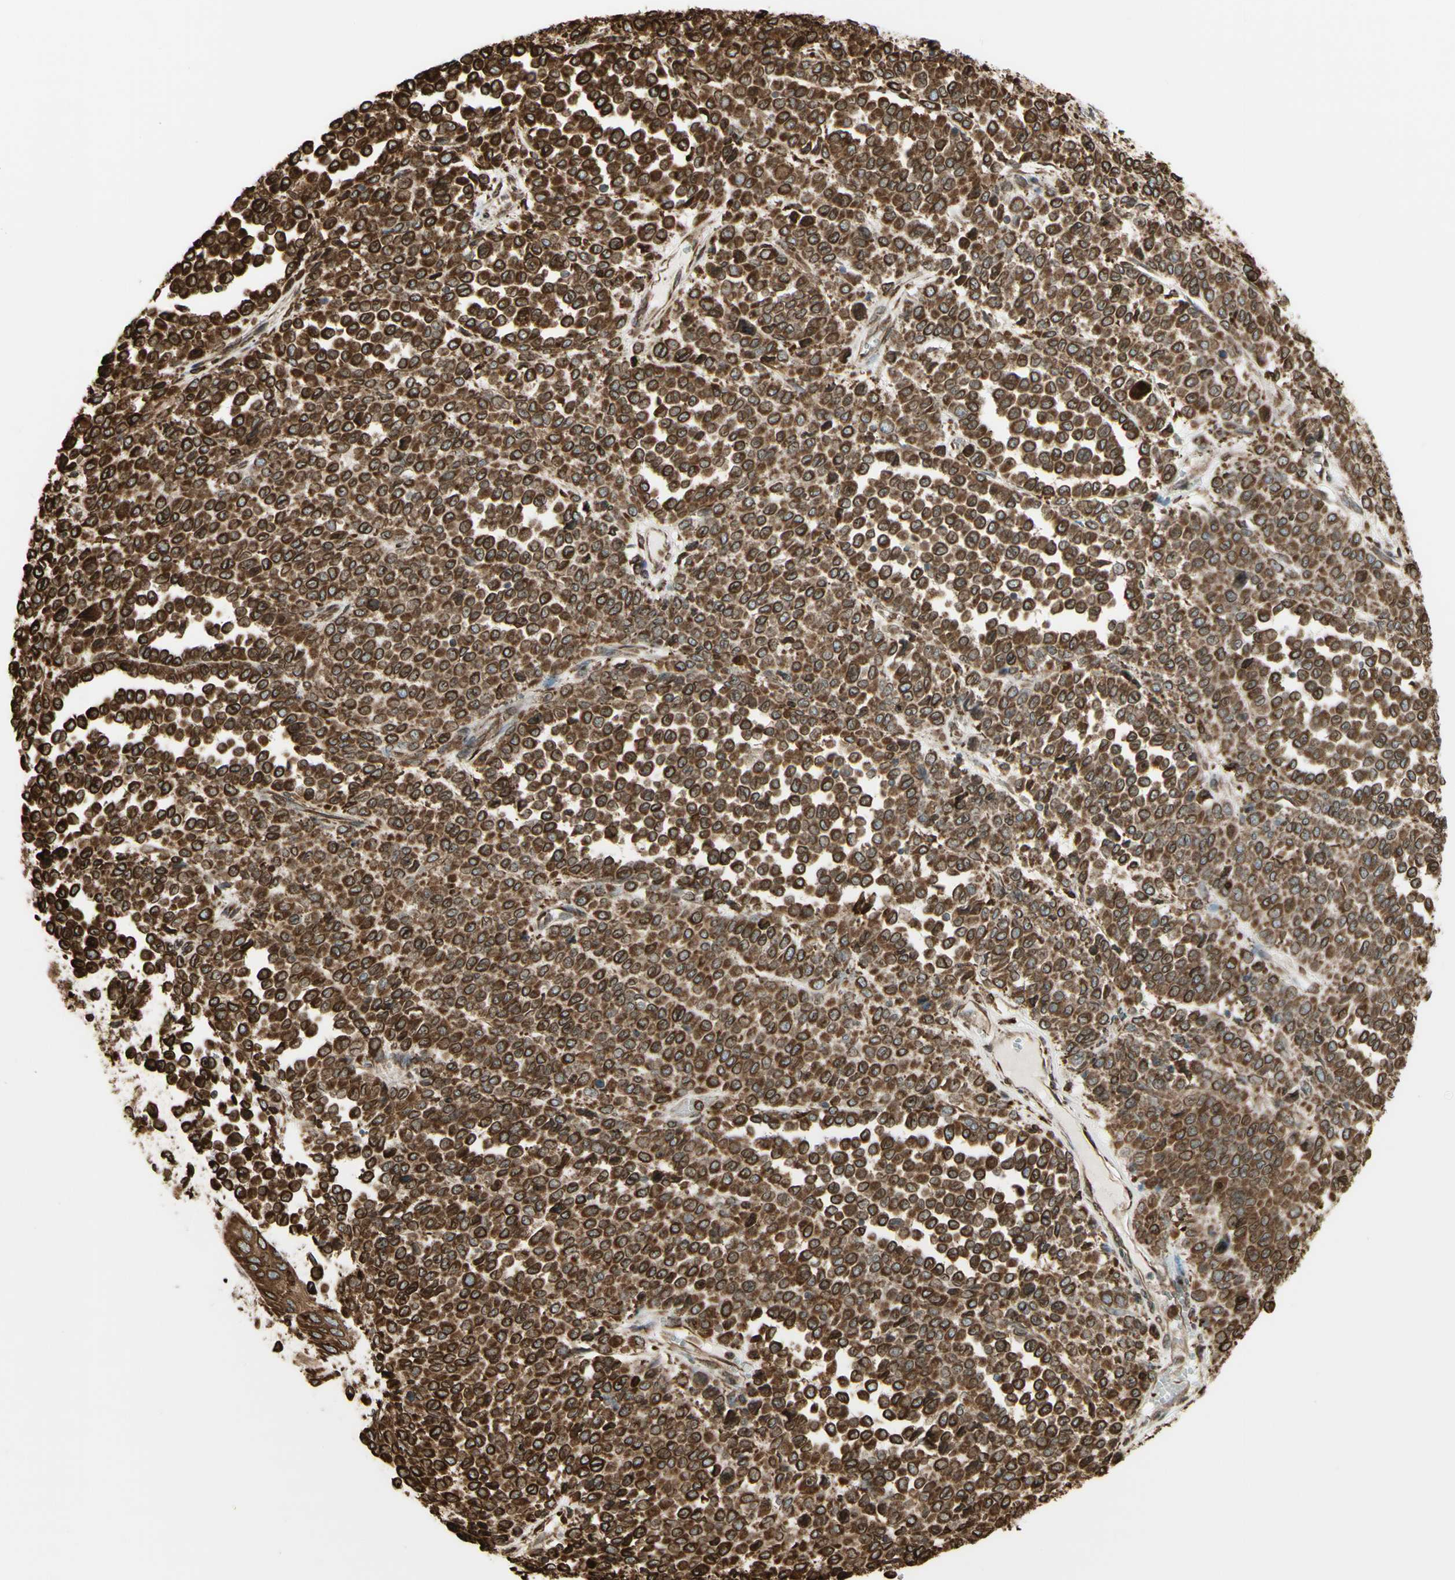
{"staining": {"intensity": "moderate", "quantity": ">75%", "location": "cytoplasmic/membranous"}, "tissue": "melanoma", "cell_type": "Tumor cells", "image_type": "cancer", "snomed": [{"axis": "morphology", "description": "Malignant melanoma, Metastatic site"}, {"axis": "topography", "description": "Pancreas"}], "caption": "Moderate cytoplasmic/membranous expression for a protein is identified in about >75% of tumor cells of melanoma using immunohistochemistry.", "gene": "CANX", "patient": {"sex": "female", "age": 30}}